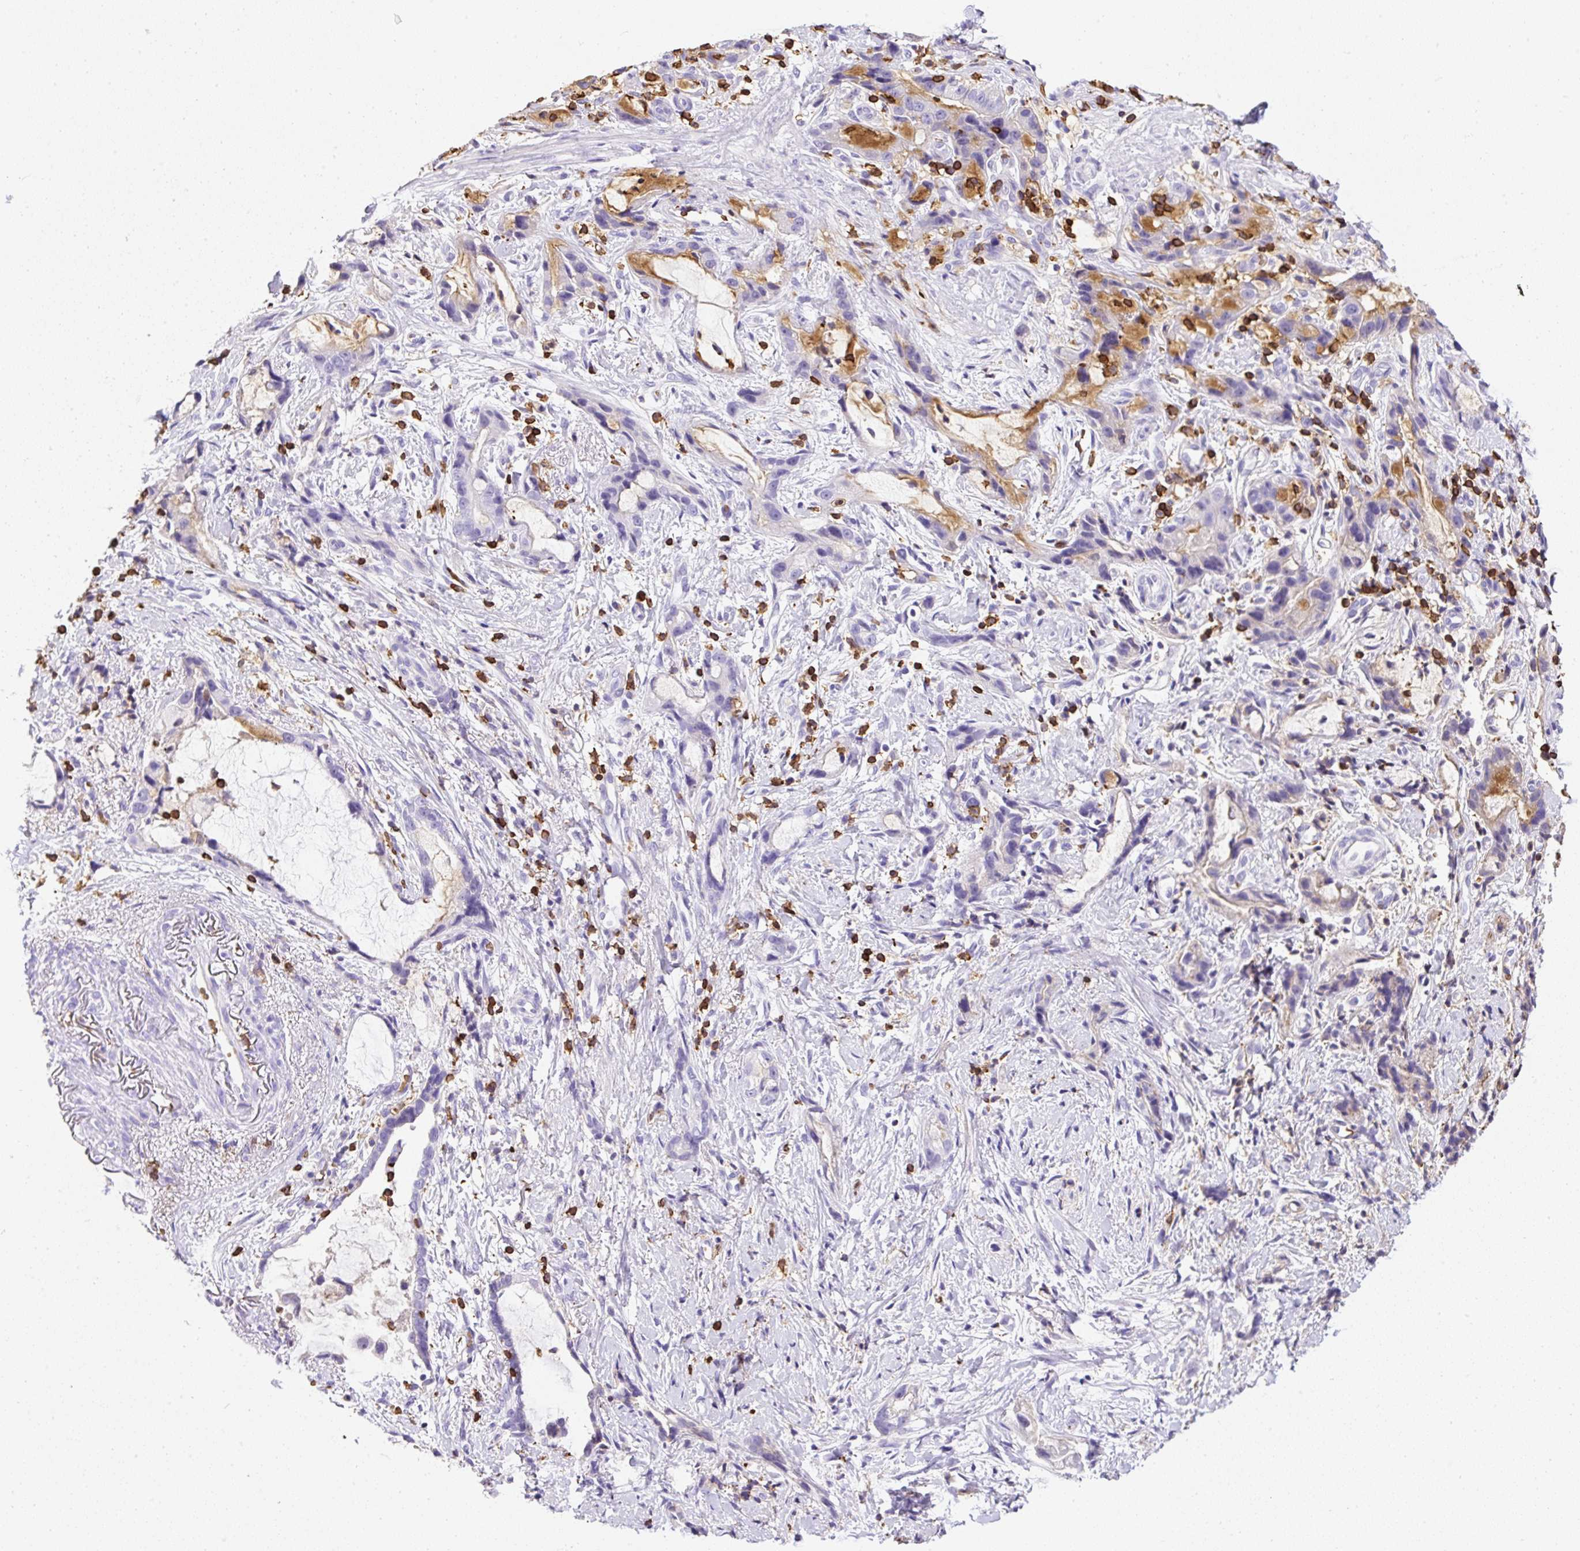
{"staining": {"intensity": "negative", "quantity": "none", "location": "none"}, "tissue": "stomach cancer", "cell_type": "Tumor cells", "image_type": "cancer", "snomed": [{"axis": "morphology", "description": "Adenocarcinoma, NOS"}, {"axis": "topography", "description": "Stomach"}], "caption": "This is an IHC histopathology image of human adenocarcinoma (stomach). There is no expression in tumor cells.", "gene": "FAM228B", "patient": {"sex": "male", "age": 55}}